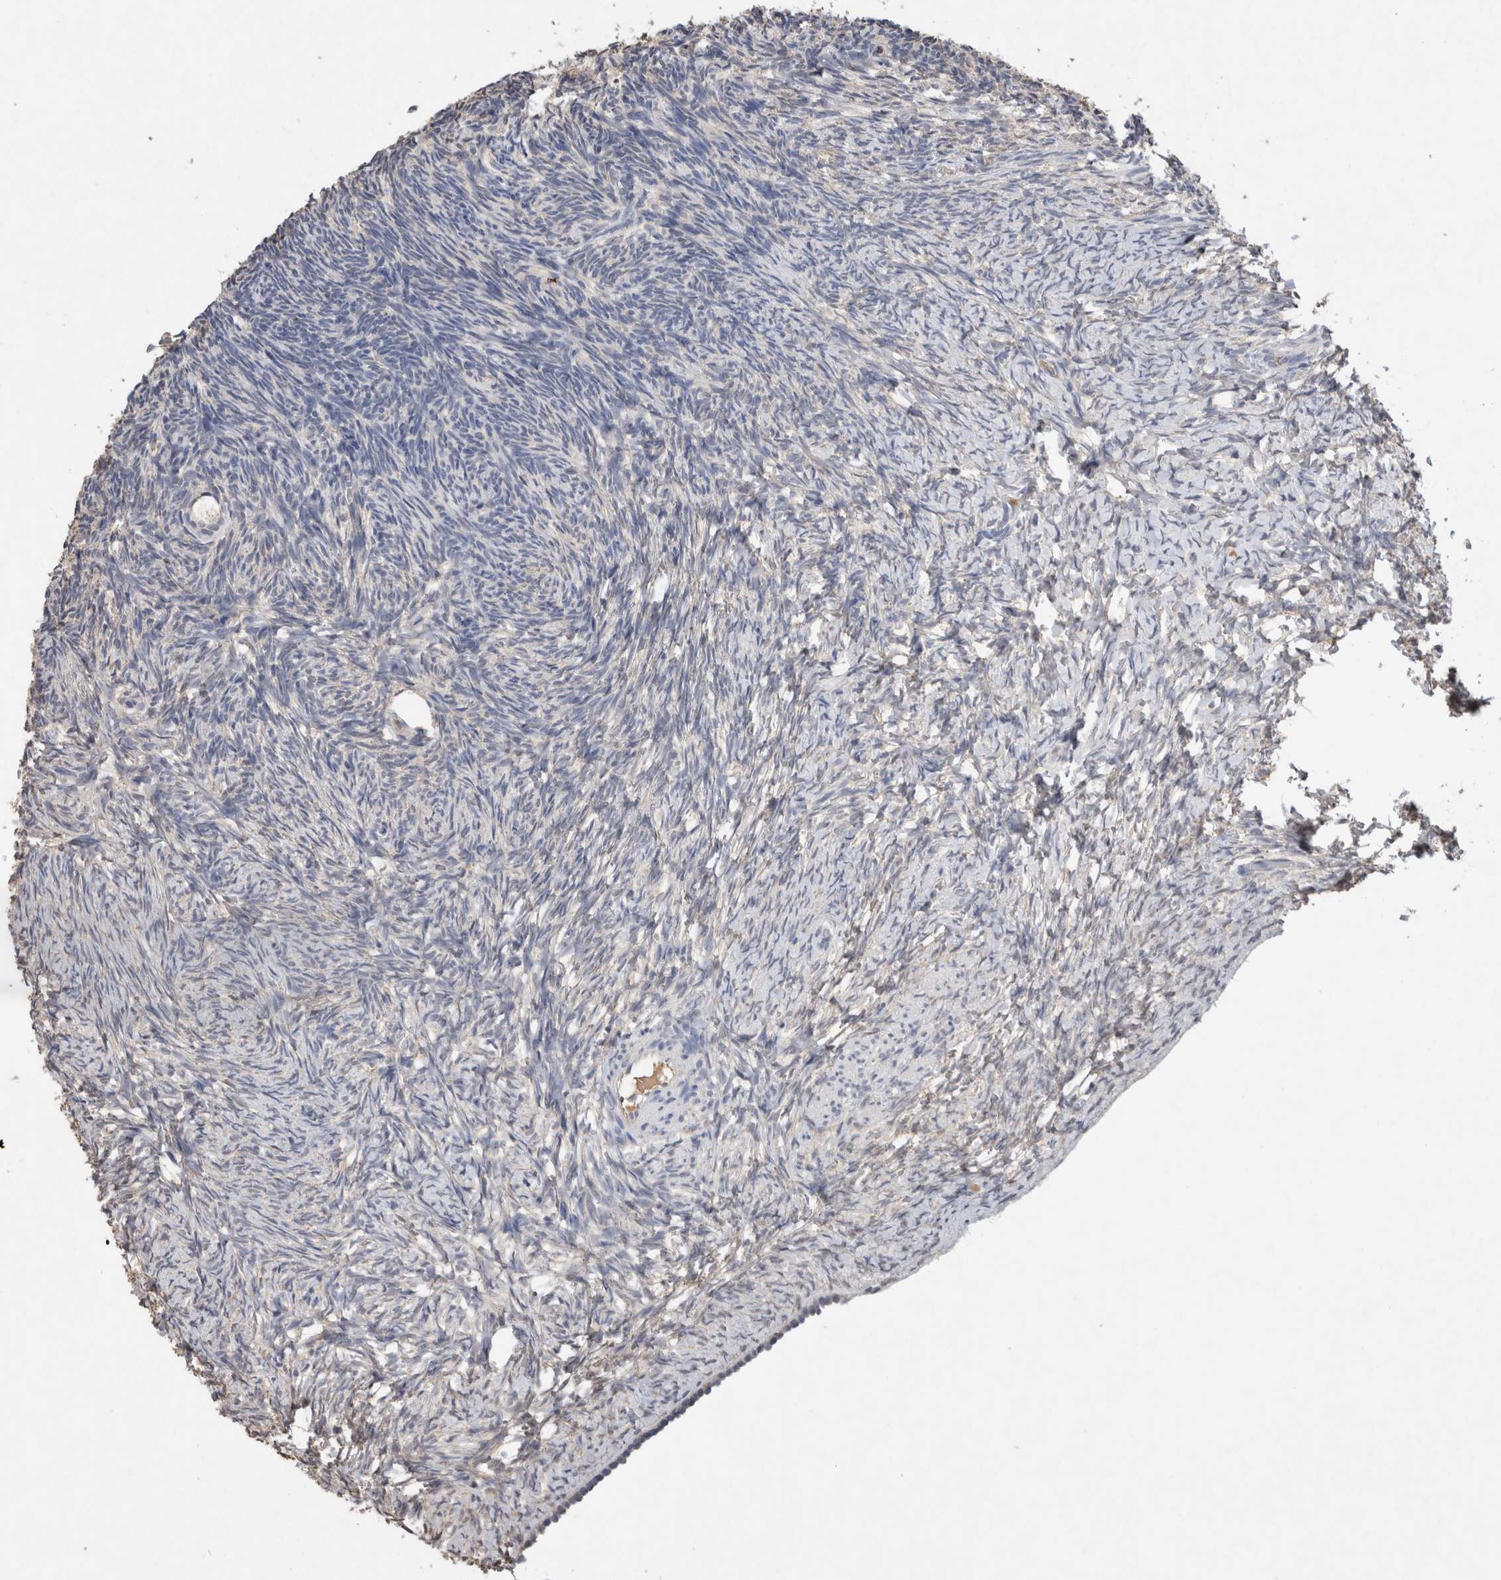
{"staining": {"intensity": "weak", "quantity": ">75%", "location": "cytoplasmic/membranous"}, "tissue": "ovary", "cell_type": "Follicle cells", "image_type": "normal", "snomed": [{"axis": "morphology", "description": "Normal tissue, NOS"}, {"axis": "topography", "description": "Ovary"}], "caption": "This histopathology image exhibits immunohistochemistry (IHC) staining of unremarkable ovary, with low weak cytoplasmic/membranous expression in about >75% of follicle cells.", "gene": "FABP7", "patient": {"sex": "female", "age": 34}}